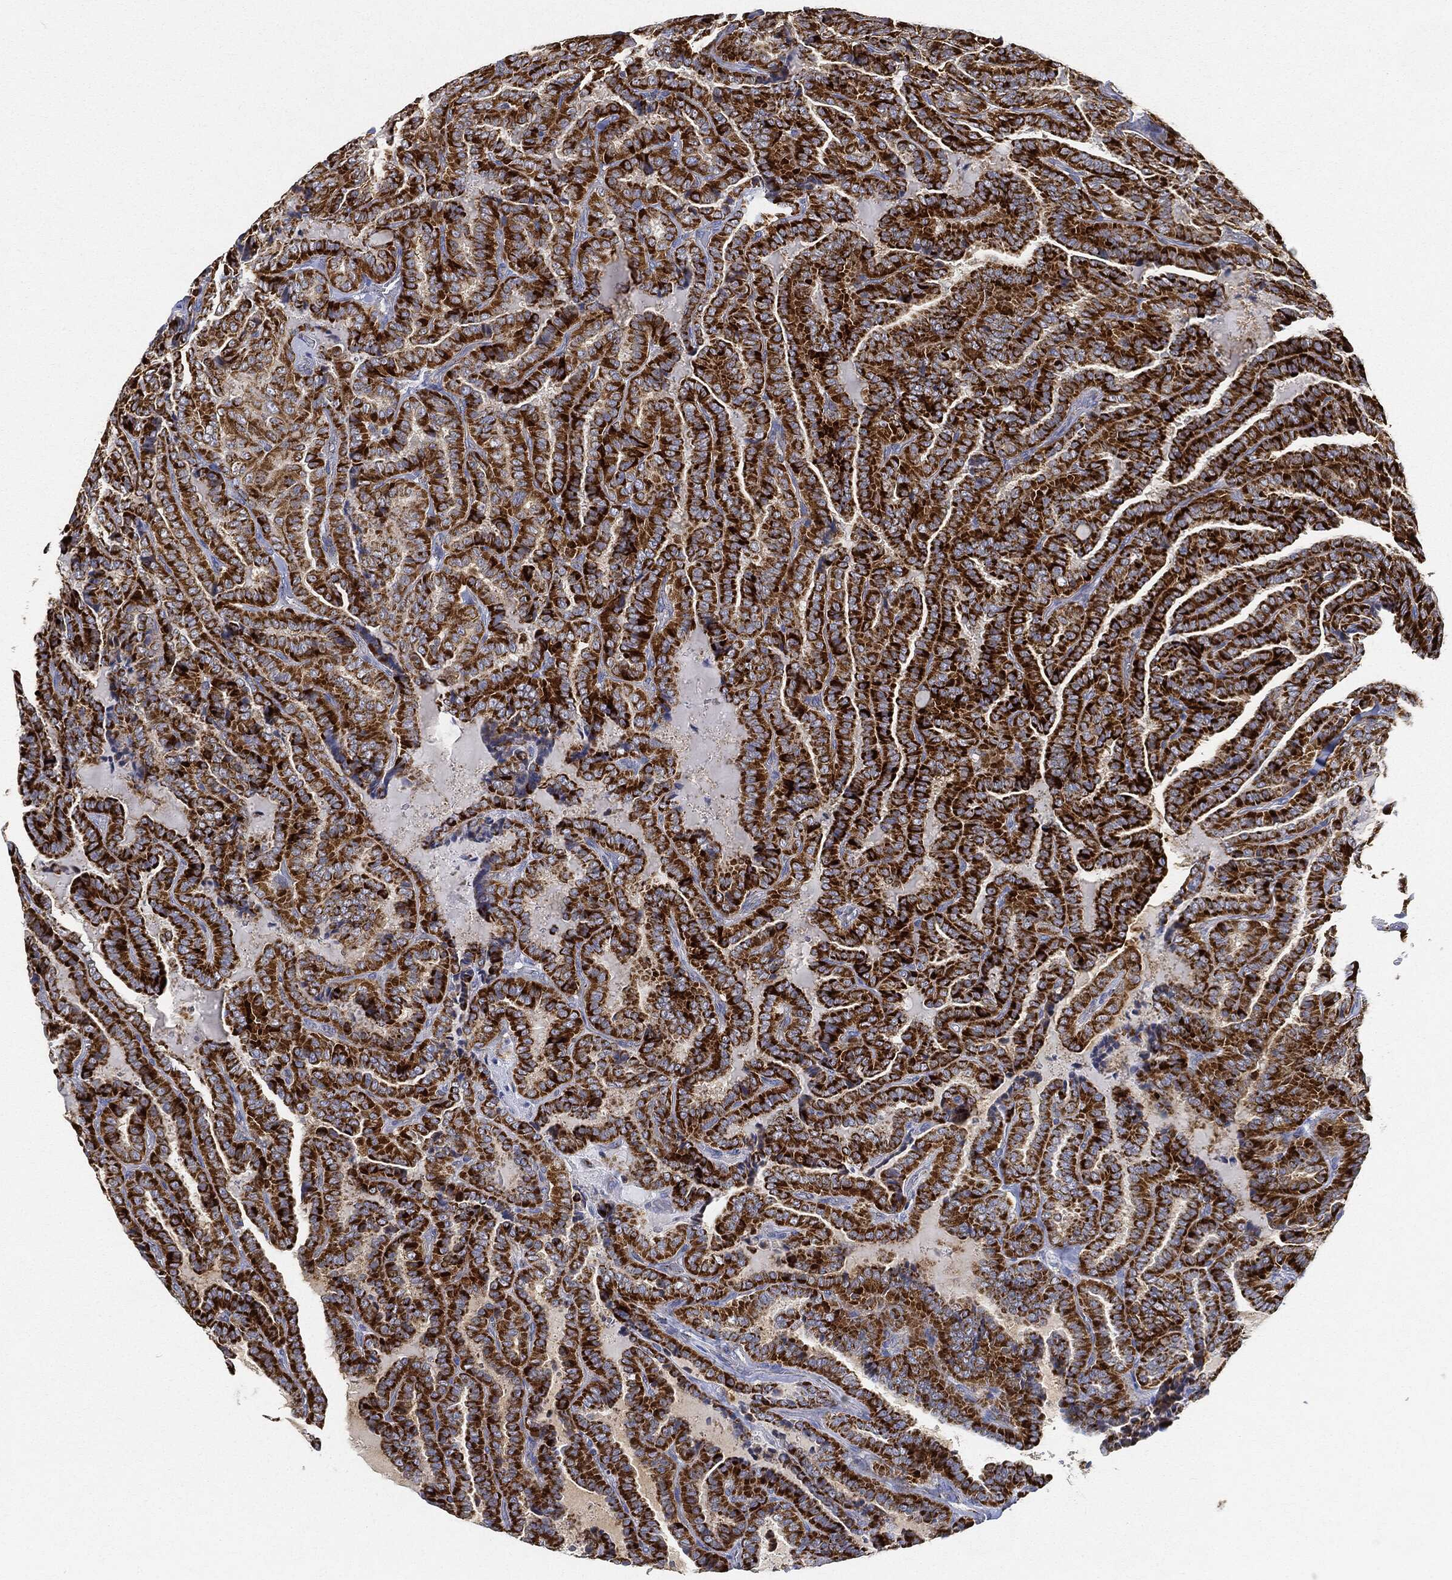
{"staining": {"intensity": "strong", "quantity": ">75%", "location": "cytoplasmic/membranous"}, "tissue": "thyroid cancer", "cell_type": "Tumor cells", "image_type": "cancer", "snomed": [{"axis": "morphology", "description": "Papillary adenocarcinoma, NOS"}, {"axis": "topography", "description": "Thyroid gland"}], "caption": "Immunohistochemistry (IHC) histopathology image of thyroid cancer (papillary adenocarcinoma) stained for a protein (brown), which reveals high levels of strong cytoplasmic/membranous staining in approximately >75% of tumor cells.", "gene": "CAPN15", "patient": {"sex": "female", "age": 39}}